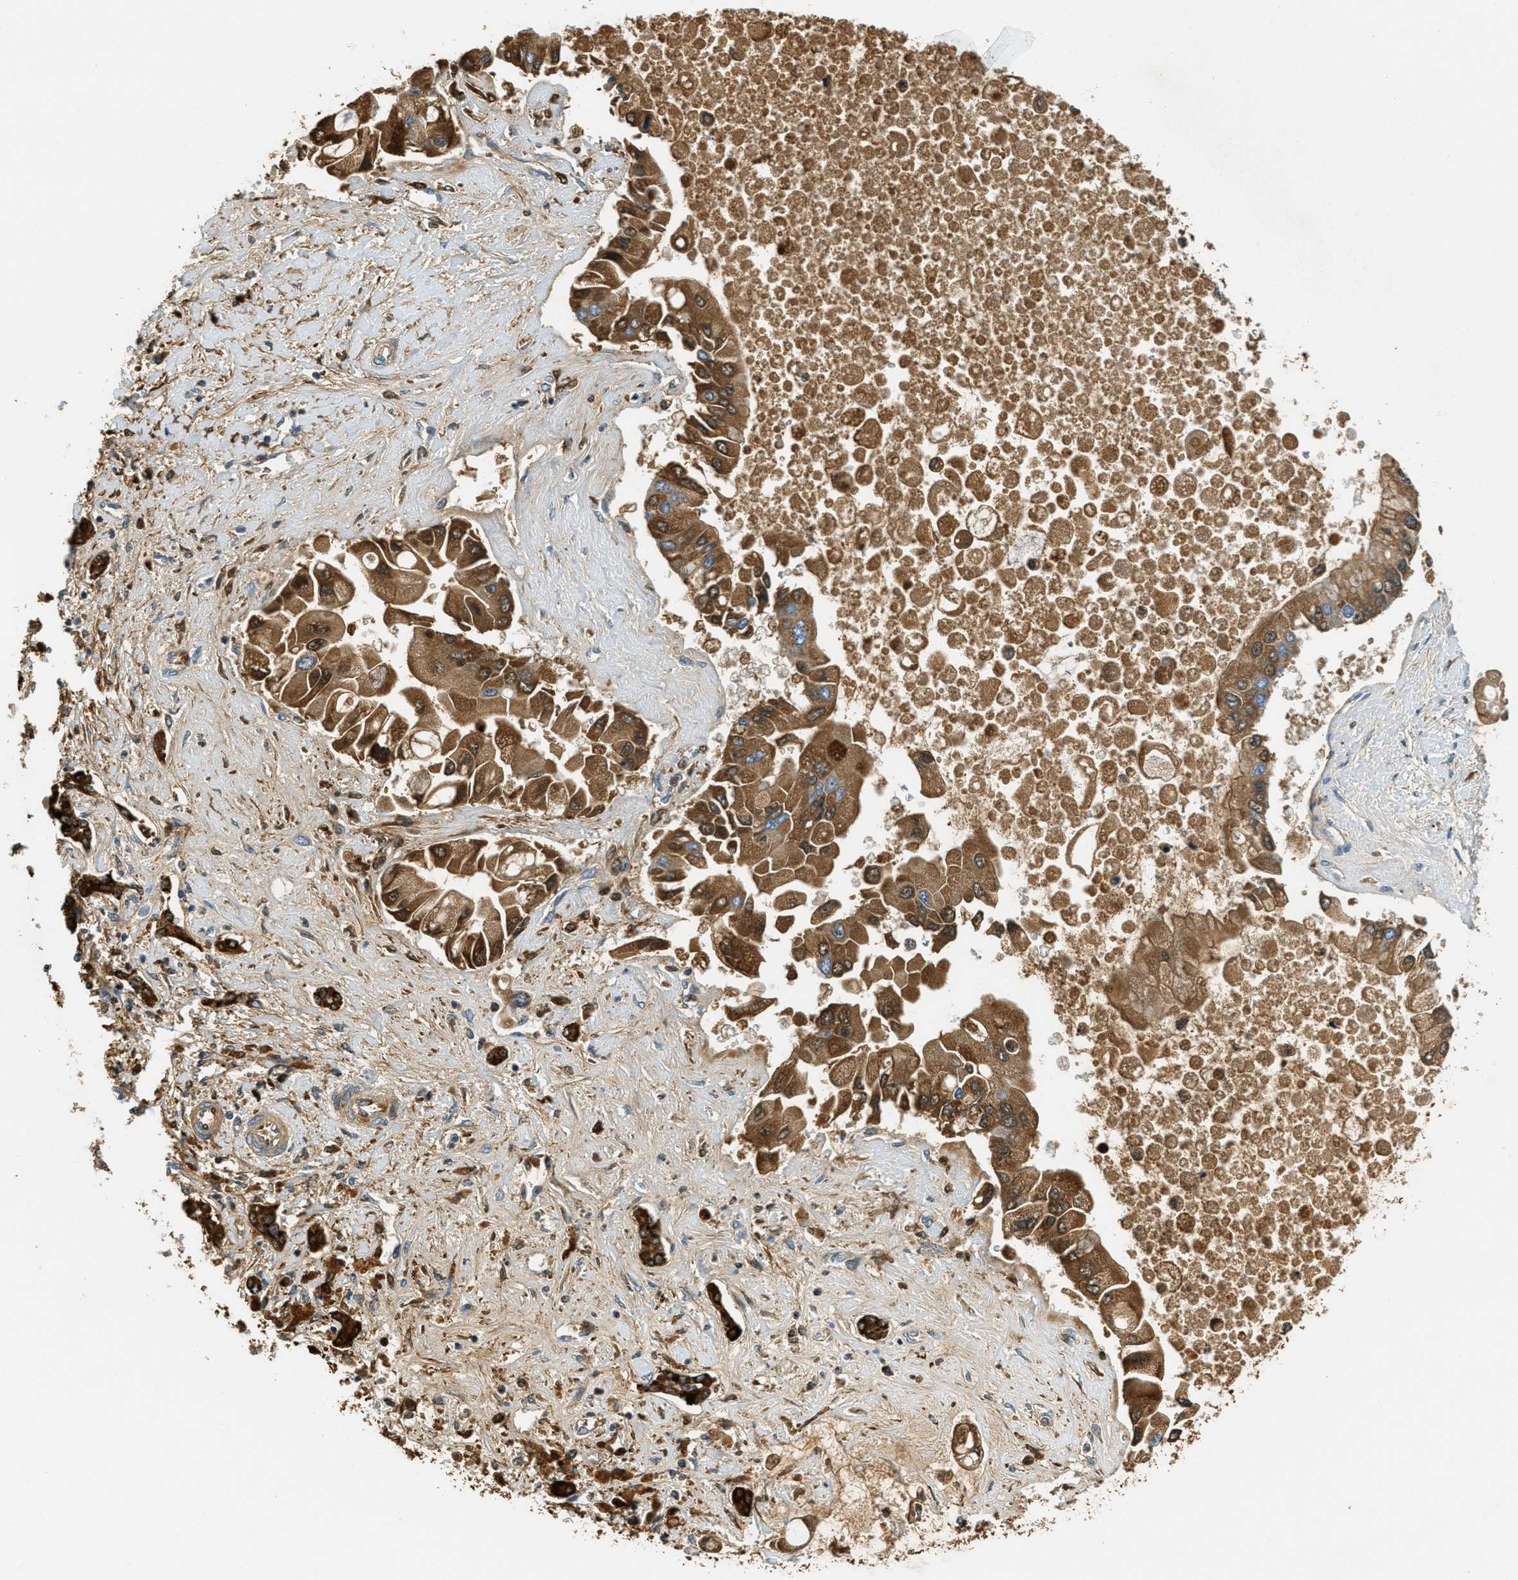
{"staining": {"intensity": "strong", "quantity": ">75%", "location": "cytoplasmic/membranous"}, "tissue": "liver cancer", "cell_type": "Tumor cells", "image_type": "cancer", "snomed": [{"axis": "morphology", "description": "Cholangiocarcinoma"}, {"axis": "topography", "description": "Liver"}], "caption": "The micrograph shows immunohistochemical staining of cholangiocarcinoma (liver). There is strong cytoplasmic/membranous expression is identified in approximately >75% of tumor cells.", "gene": "HLCS", "patient": {"sex": "male", "age": 50}}